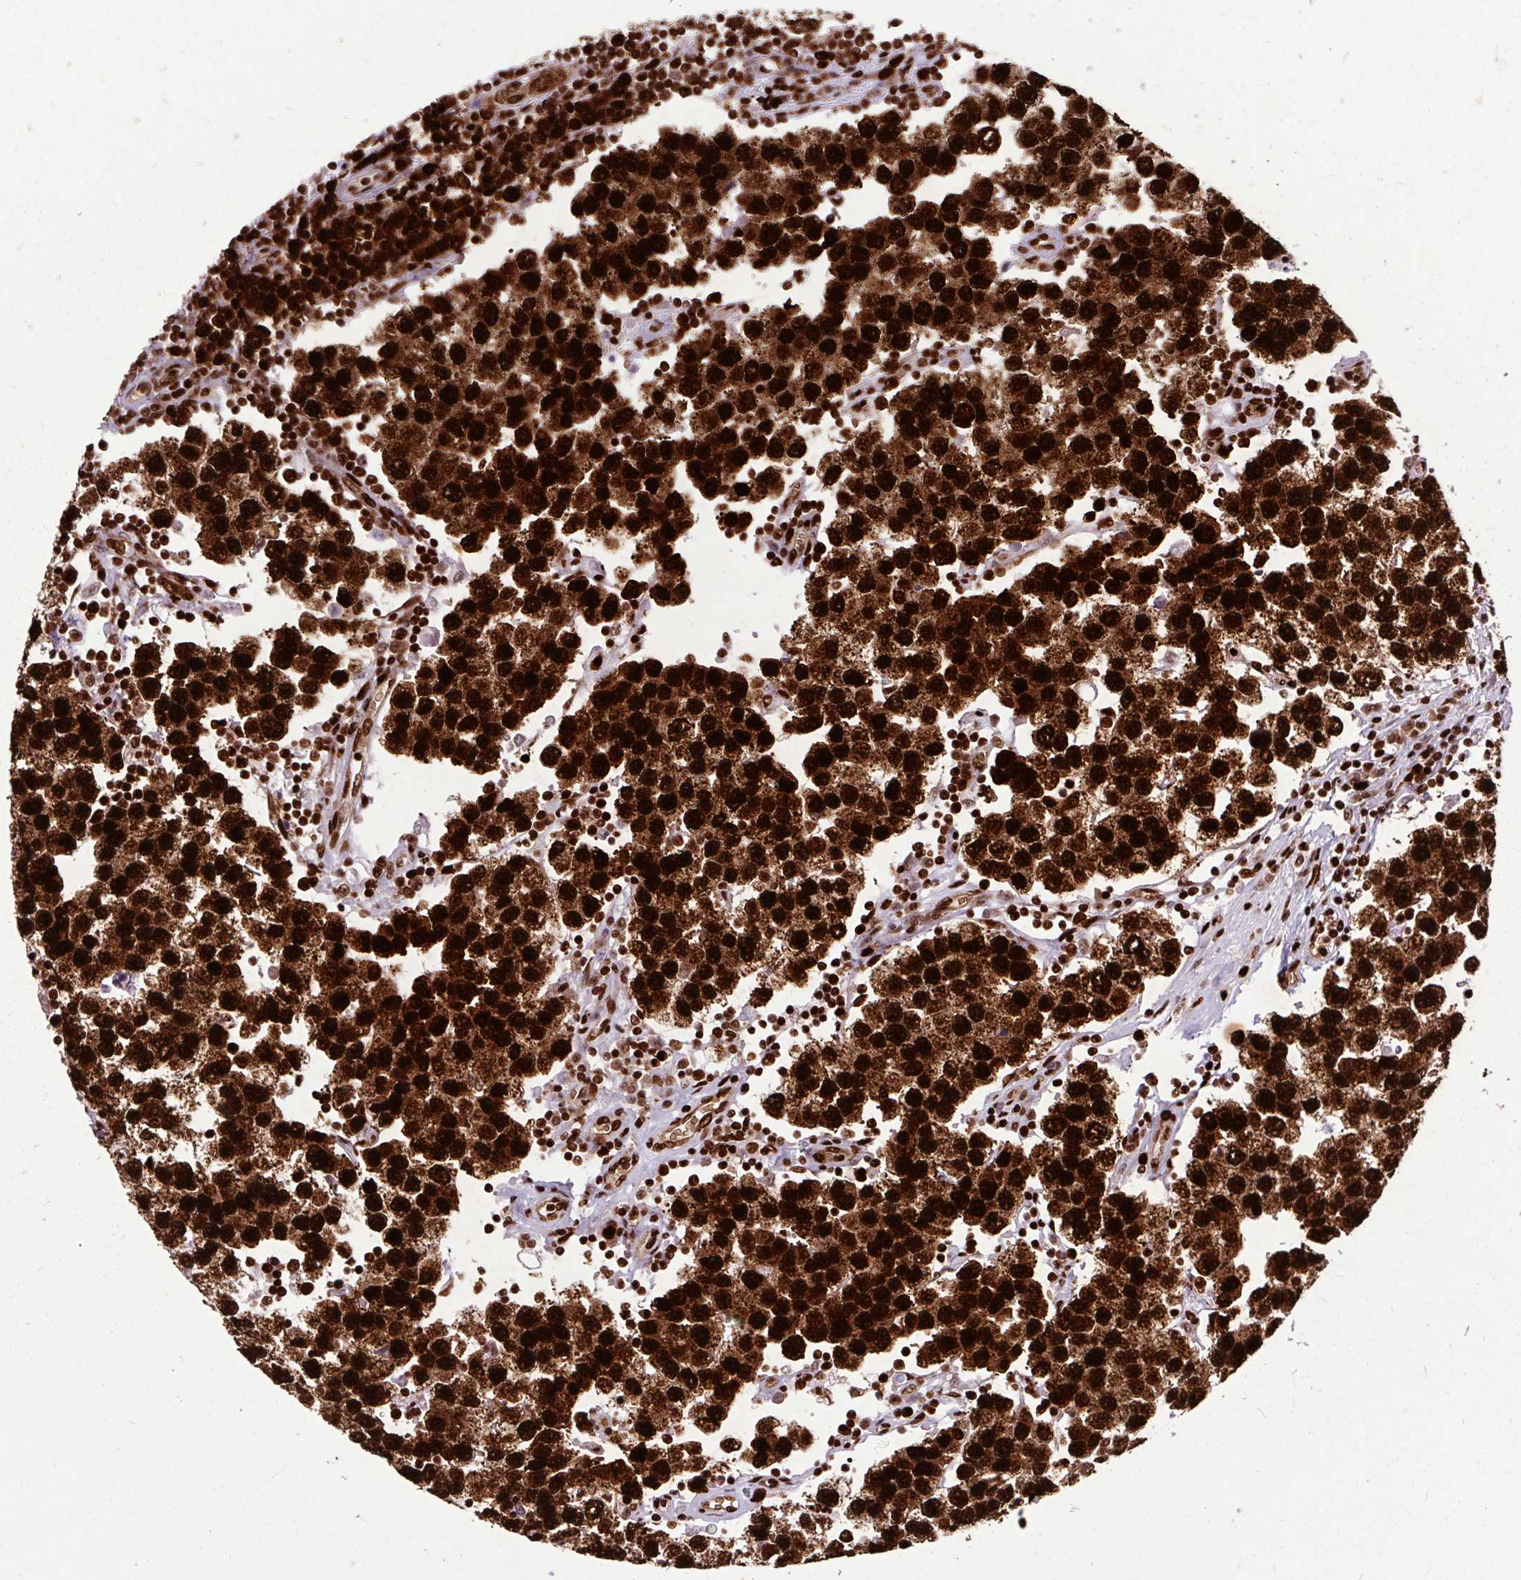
{"staining": {"intensity": "strong", "quantity": ">75%", "location": "nuclear"}, "tissue": "testis cancer", "cell_type": "Tumor cells", "image_type": "cancer", "snomed": [{"axis": "morphology", "description": "Seminoma, NOS"}, {"axis": "topography", "description": "Testis"}], "caption": "Approximately >75% of tumor cells in human testis cancer (seminoma) reveal strong nuclear protein expression as visualized by brown immunohistochemical staining.", "gene": "FUS", "patient": {"sex": "male", "age": 34}}